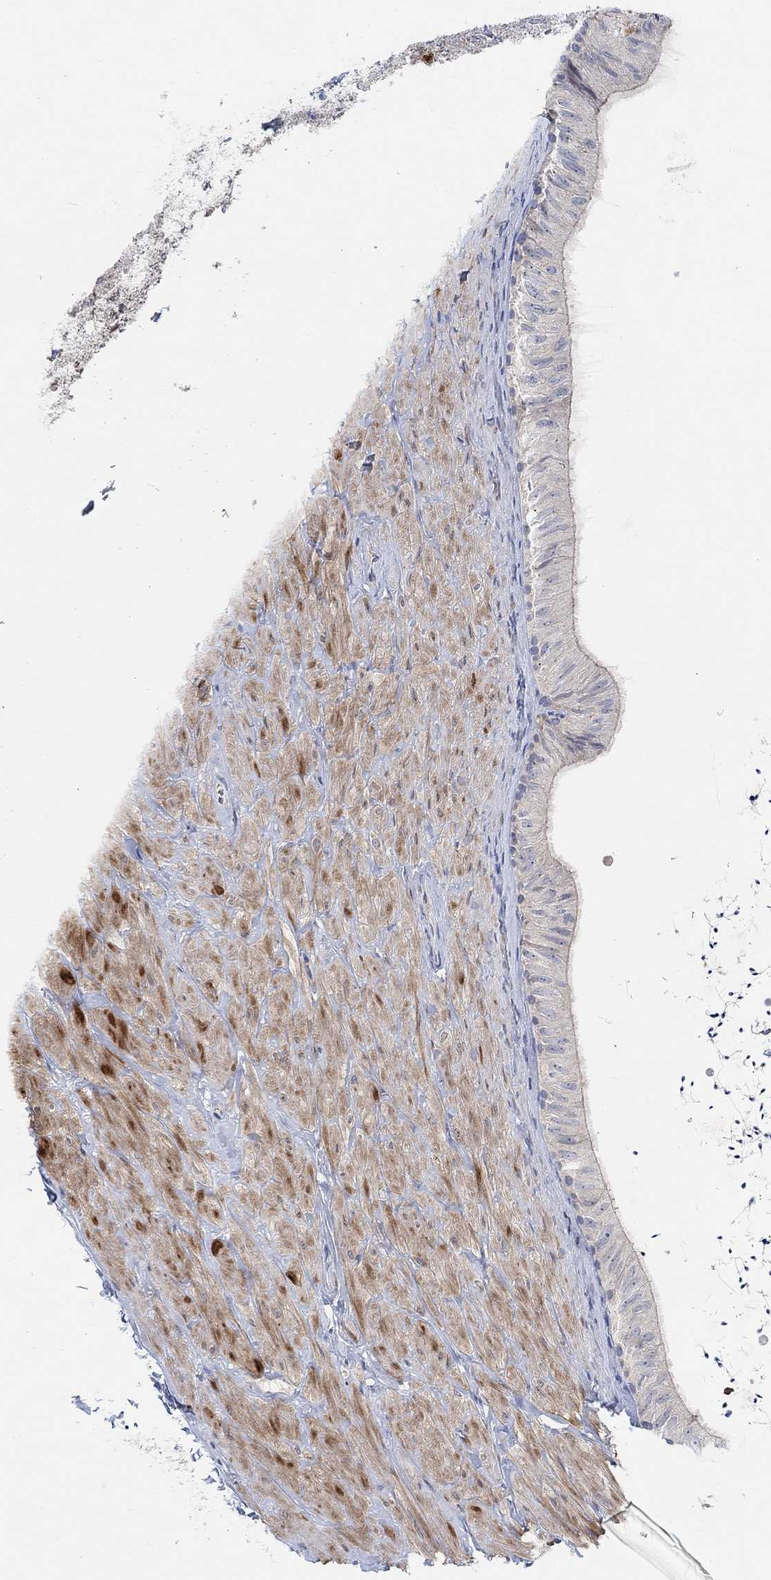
{"staining": {"intensity": "moderate", "quantity": "25%-75%", "location": "cytoplasmic/membranous"}, "tissue": "epididymis", "cell_type": "Glandular cells", "image_type": "normal", "snomed": [{"axis": "morphology", "description": "Normal tissue, NOS"}, {"axis": "topography", "description": "Epididymis"}], "caption": "About 25%-75% of glandular cells in unremarkable human epididymis demonstrate moderate cytoplasmic/membranous protein staining as visualized by brown immunohistochemical staining.", "gene": "PMFBP1", "patient": {"sex": "male", "age": 32}}